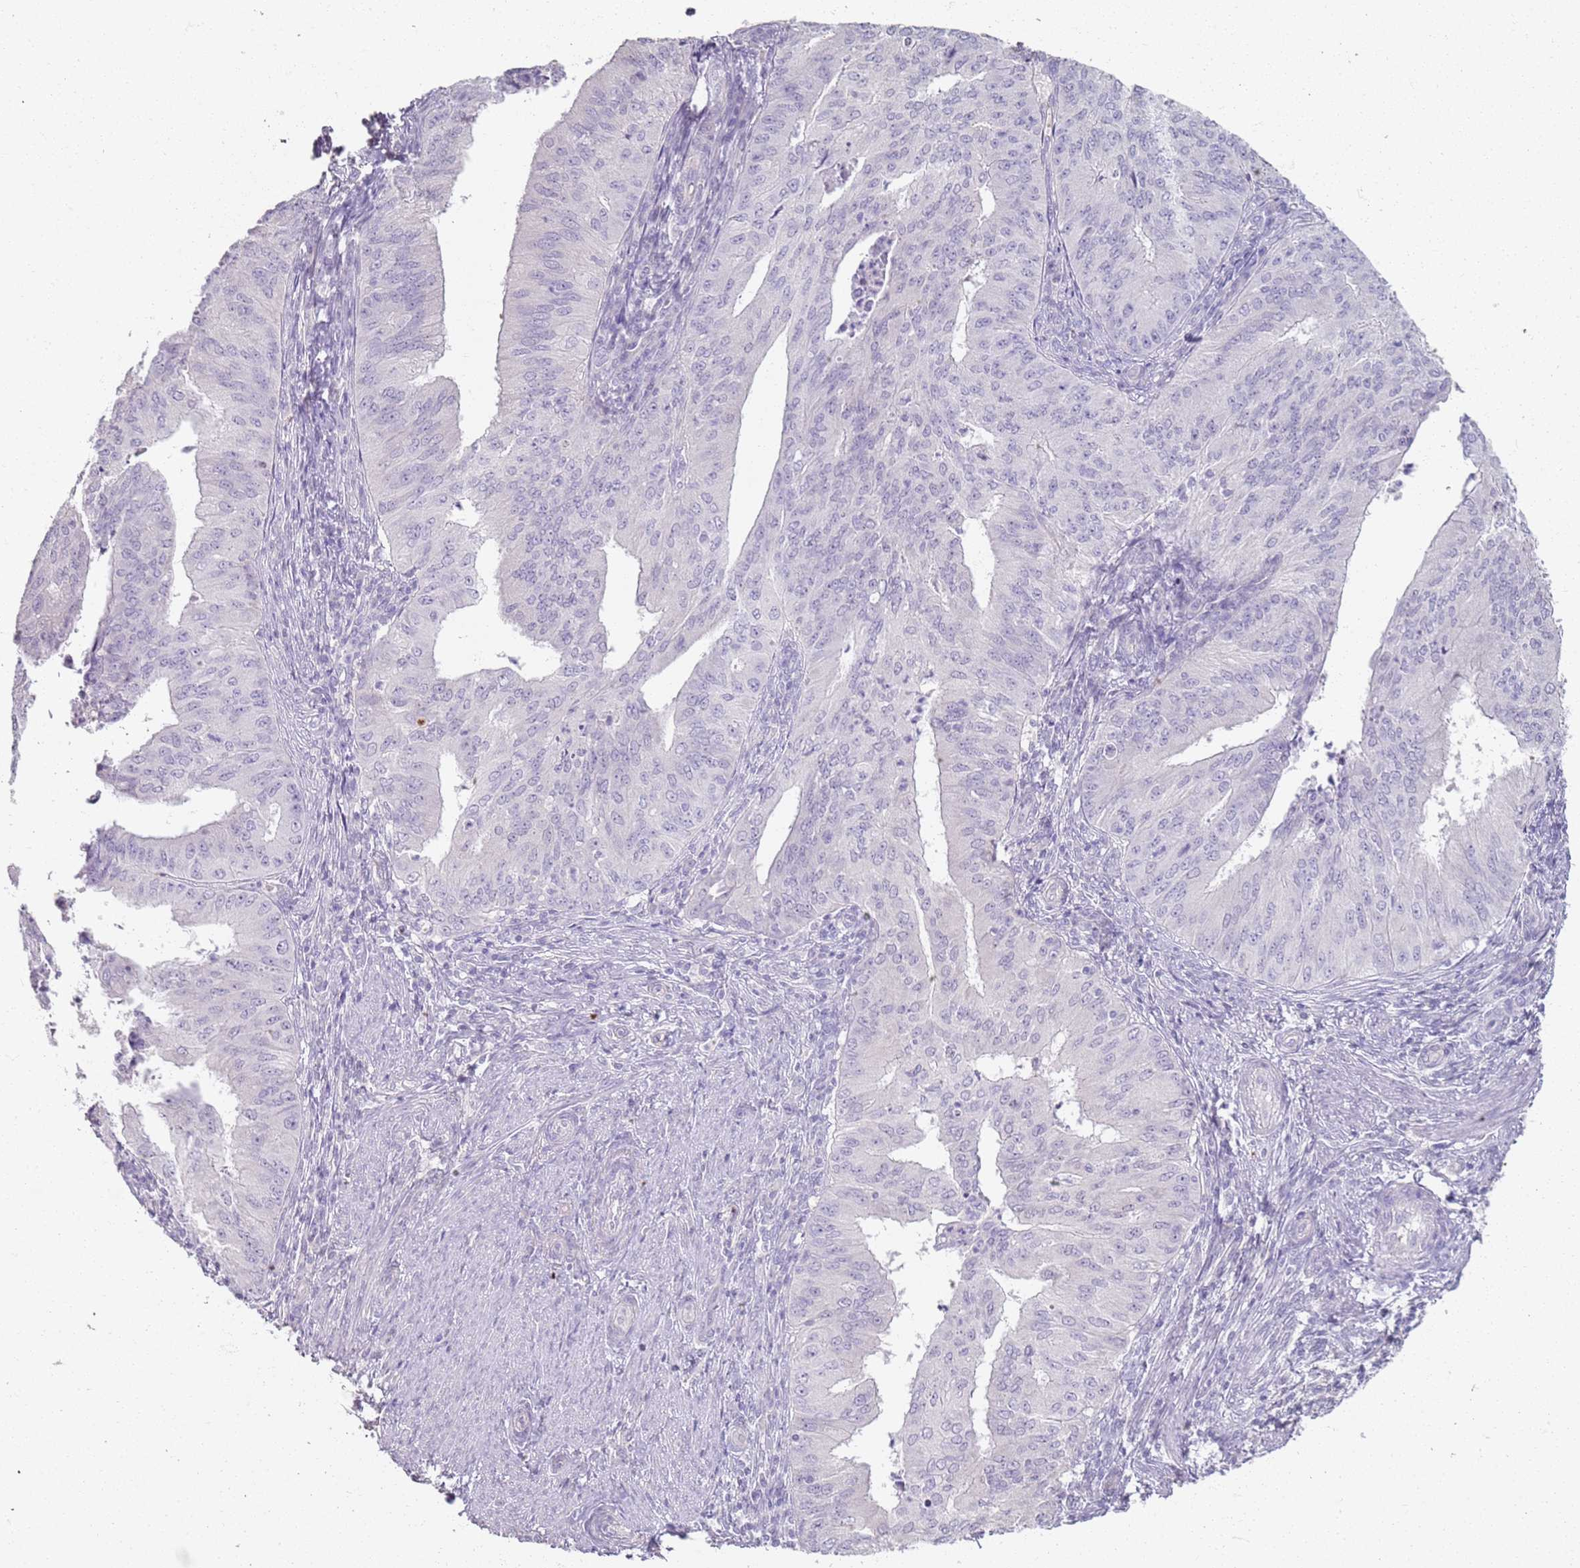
{"staining": {"intensity": "negative", "quantity": "none", "location": "none"}, "tissue": "endometrial cancer", "cell_type": "Tumor cells", "image_type": "cancer", "snomed": [{"axis": "morphology", "description": "Adenocarcinoma, NOS"}, {"axis": "topography", "description": "Endometrium"}], "caption": "The IHC histopathology image has no significant positivity in tumor cells of endometrial adenocarcinoma tissue.", "gene": "CD40LG", "patient": {"sex": "female", "age": 50}}